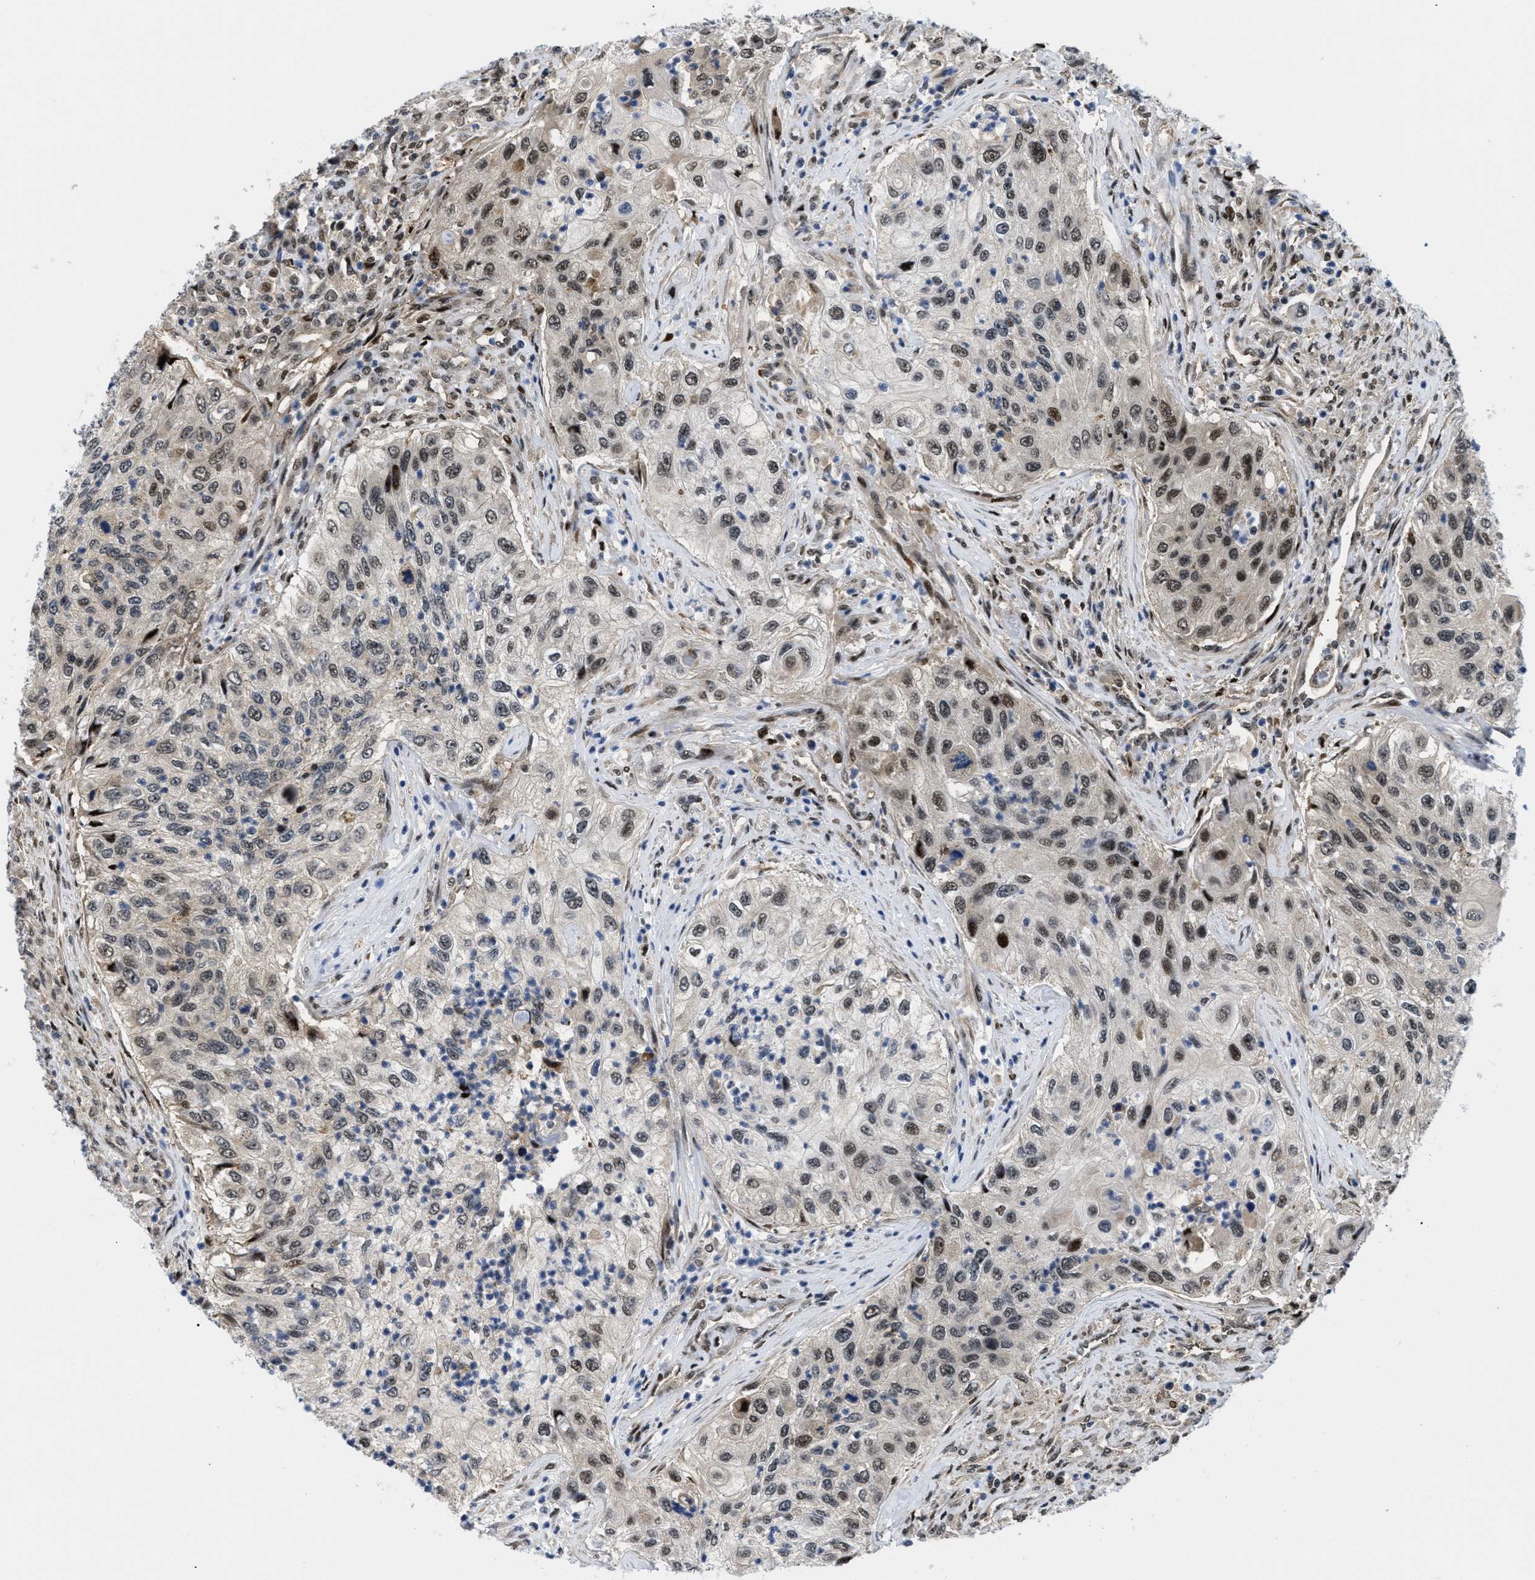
{"staining": {"intensity": "moderate", "quantity": "25%-75%", "location": "nuclear"}, "tissue": "urothelial cancer", "cell_type": "Tumor cells", "image_type": "cancer", "snomed": [{"axis": "morphology", "description": "Urothelial carcinoma, High grade"}, {"axis": "topography", "description": "Urinary bladder"}], "caption": "Immunohistochemistry of human high-grade urothelial carcinoma reveals medium levels of moderate nuclear positivity in about 25%-75% of tumor cells.", "gene": "SLC29A2", "patient": {"sex": "female", "age": 60}}